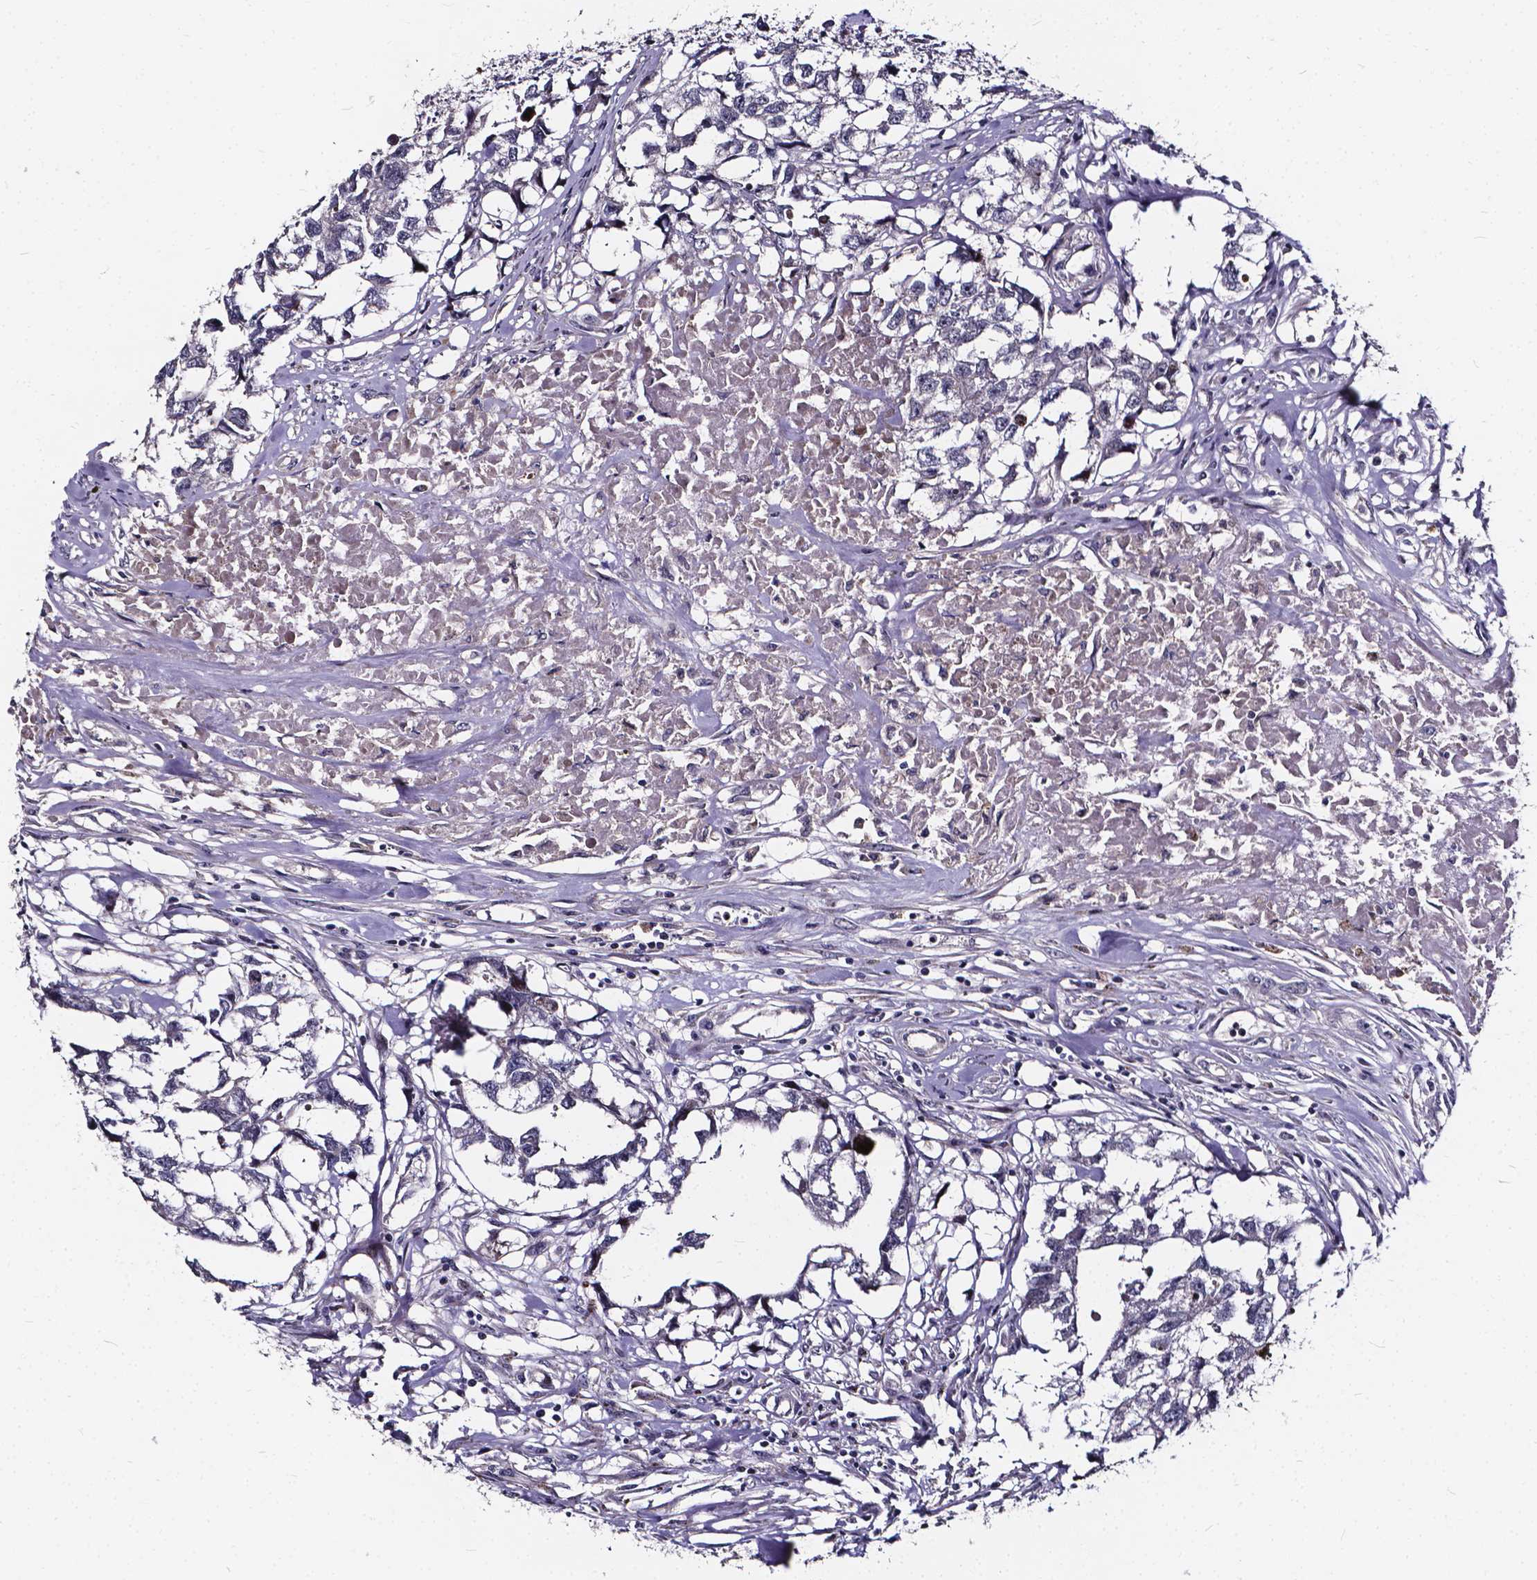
{"staining": {"intensity": "negative", "quantity": "none", "location": "none"}, "tissue": "testis cancer", "cell_type": "Tumor cells", "image_type": "cancer", "snomed": [{"axis": "morphology", "description": "Carcinoma, Embryonal, NOS"}, {"axis": "morphology", "description": "Teratoma, malignant, NOS"}, {"axis": "topography", "description": "Testis"}], "caption": "Micrograph shows no significant protein staining in tumor cells of testis cancer (teratoma (malignant)).", "gene": "SOWAHA", "patient": {"sex": "male", "age": 44}}